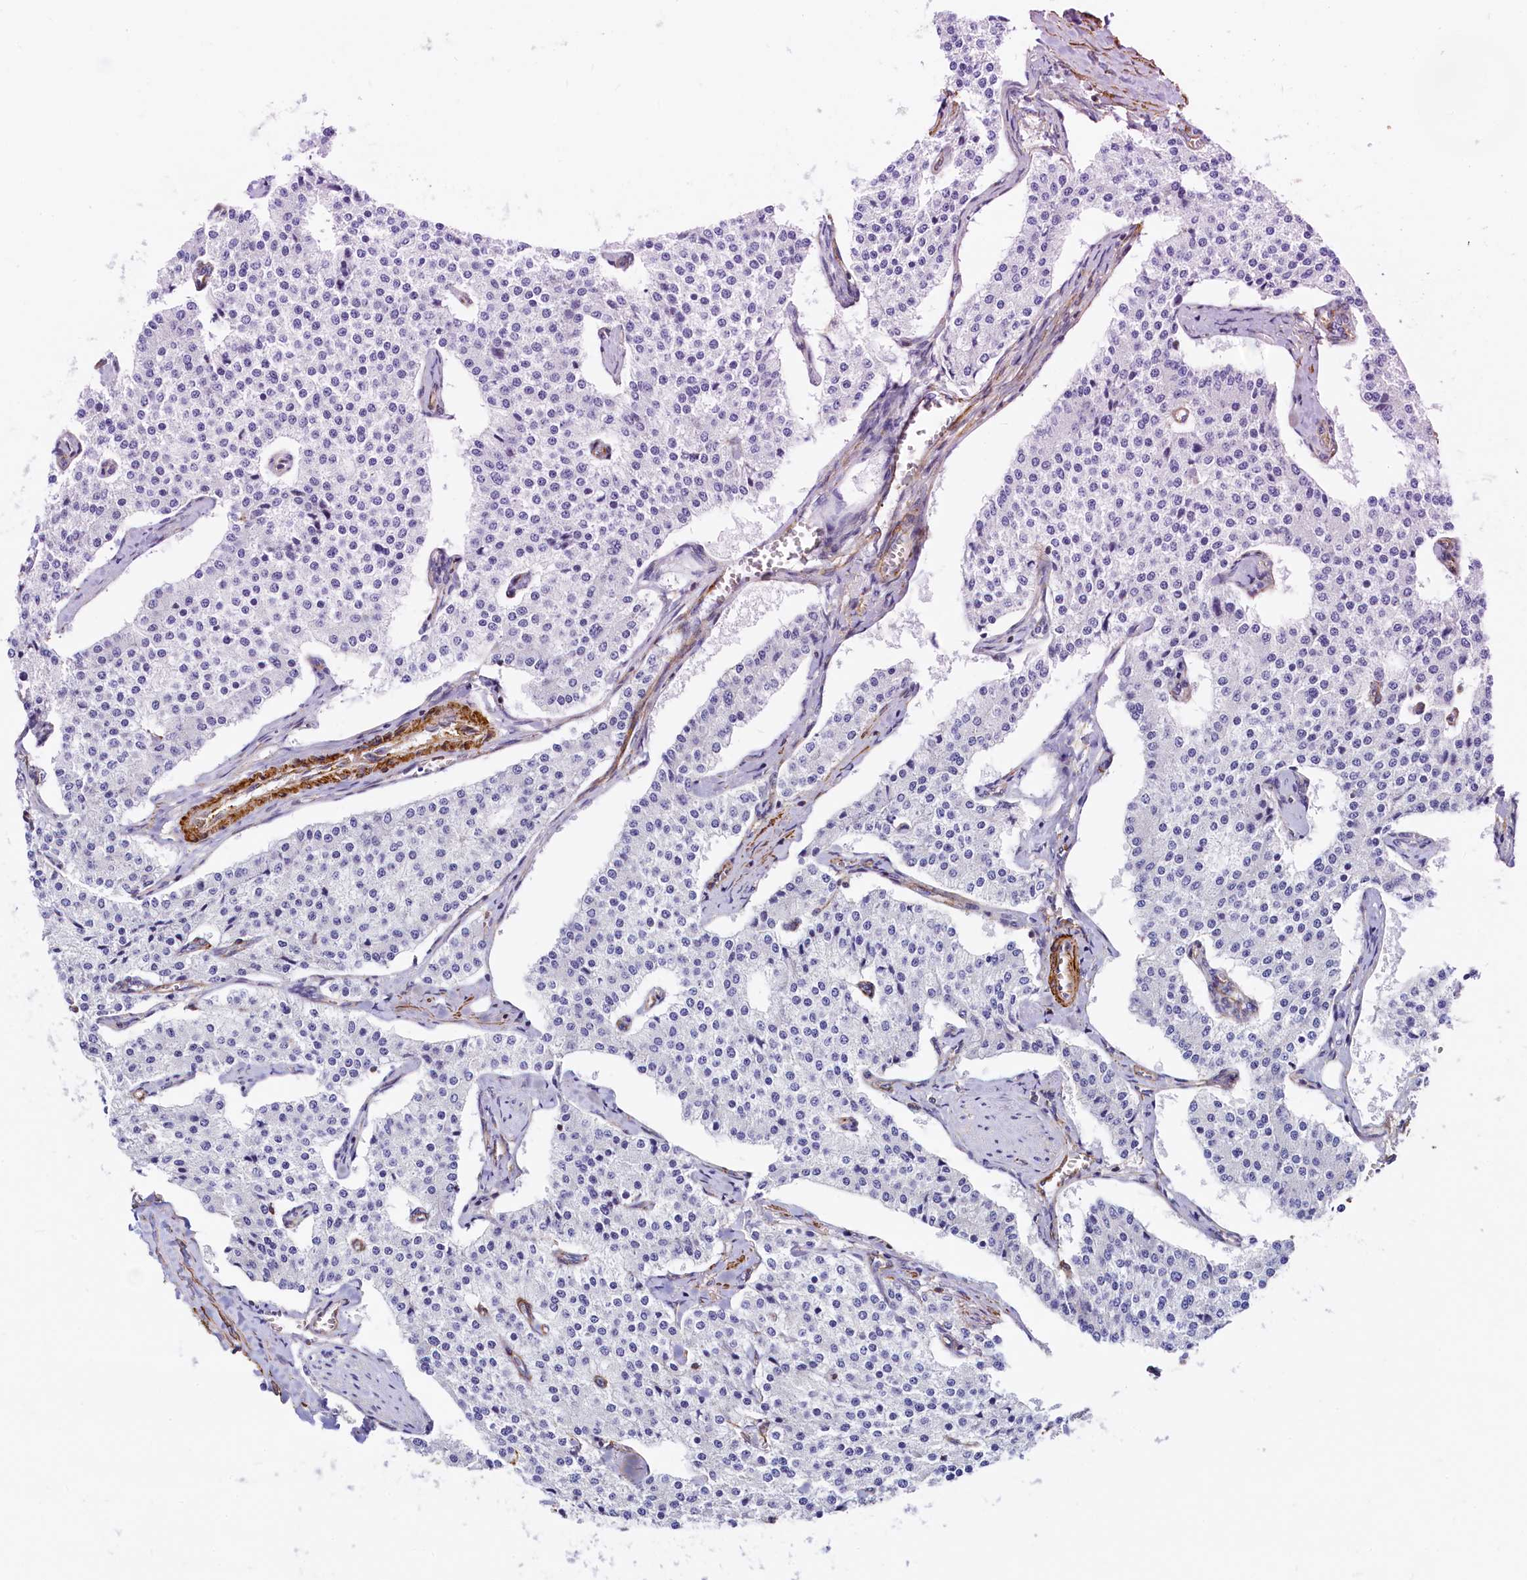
{"staining": {"intensity": "negative", "quantity": "none", "location": "none"}, "tissue": "carcinoid", "cell_type": "Tumor cells", "image_type": "cancer", "snomed": [{"axis": "morphology", "description": "Carcinoid, malignant, NOS"}, {"axis": "topography", "description": "Colon"}], "caption": "There is no significant positivity in tumor cells of carcinoid.", "gene": "THBS1", "patient": {"sex": "female", "age": 52}}